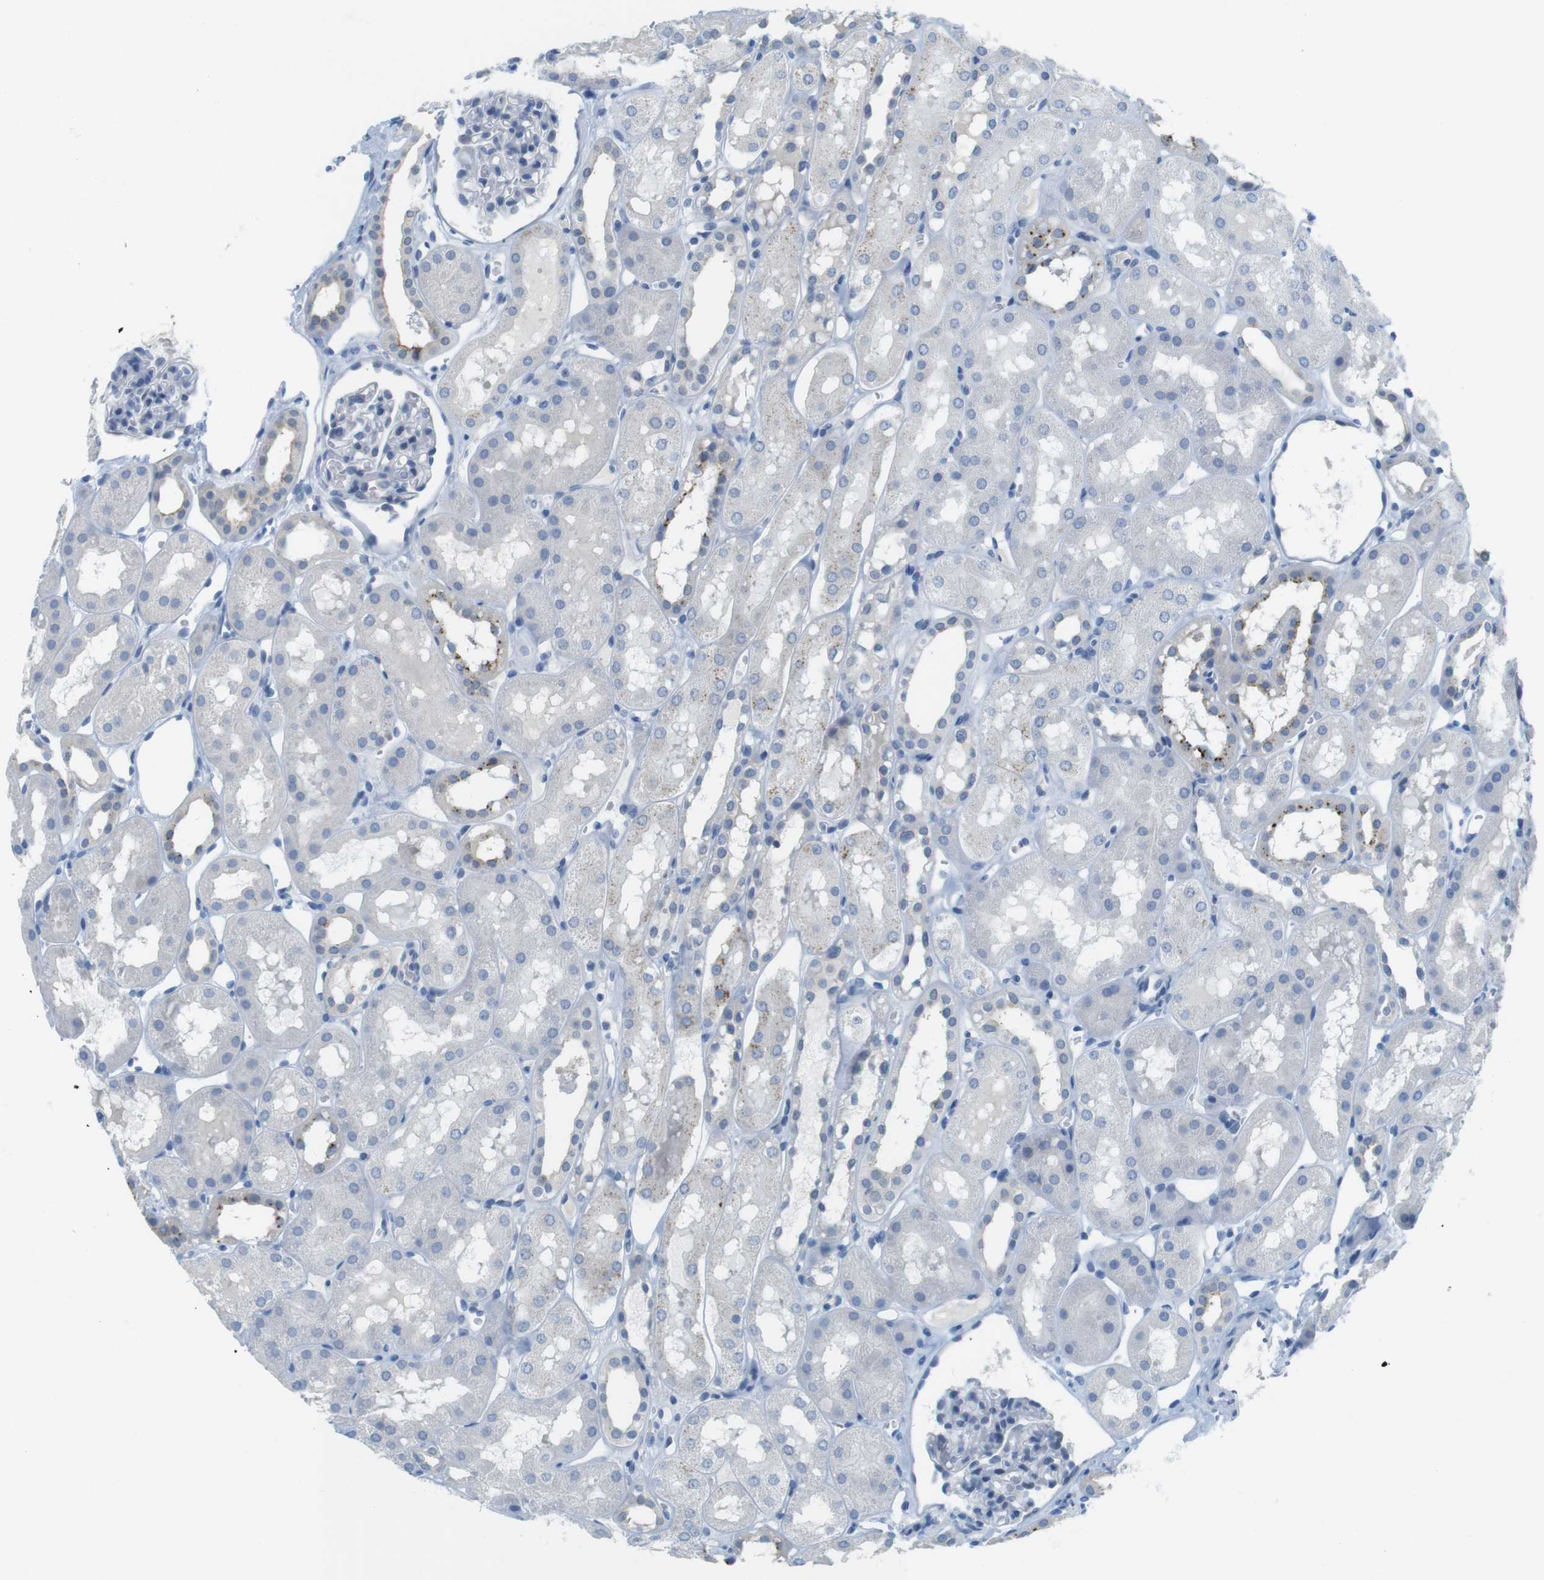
{"staining": {"intensity": "negative", "quantity": "none", "location": "none"}, "tissue": "kidney", "cell_type": "Cells in glomeruli", "image_type": "normal", "snomed": [{"axis": "morphology", "description": "Normal tissue, NOS"}, {"axis": "topography", "description": "Kidney"}, {"axis": "topography", "description": "Urinary bladder"}], "caption": "DAB (3,3'-diaminobenzidine) immunohistochemical staining of benign human kidney reveals no significant positivity in cells in glomeruli. (Stains: DAB IHC with hematoxylin counter stain, Microscopy: brightfield microscopy at high magnification).", "gene": "YIPF1", "patient": {"sex": "male", "age": 16}}